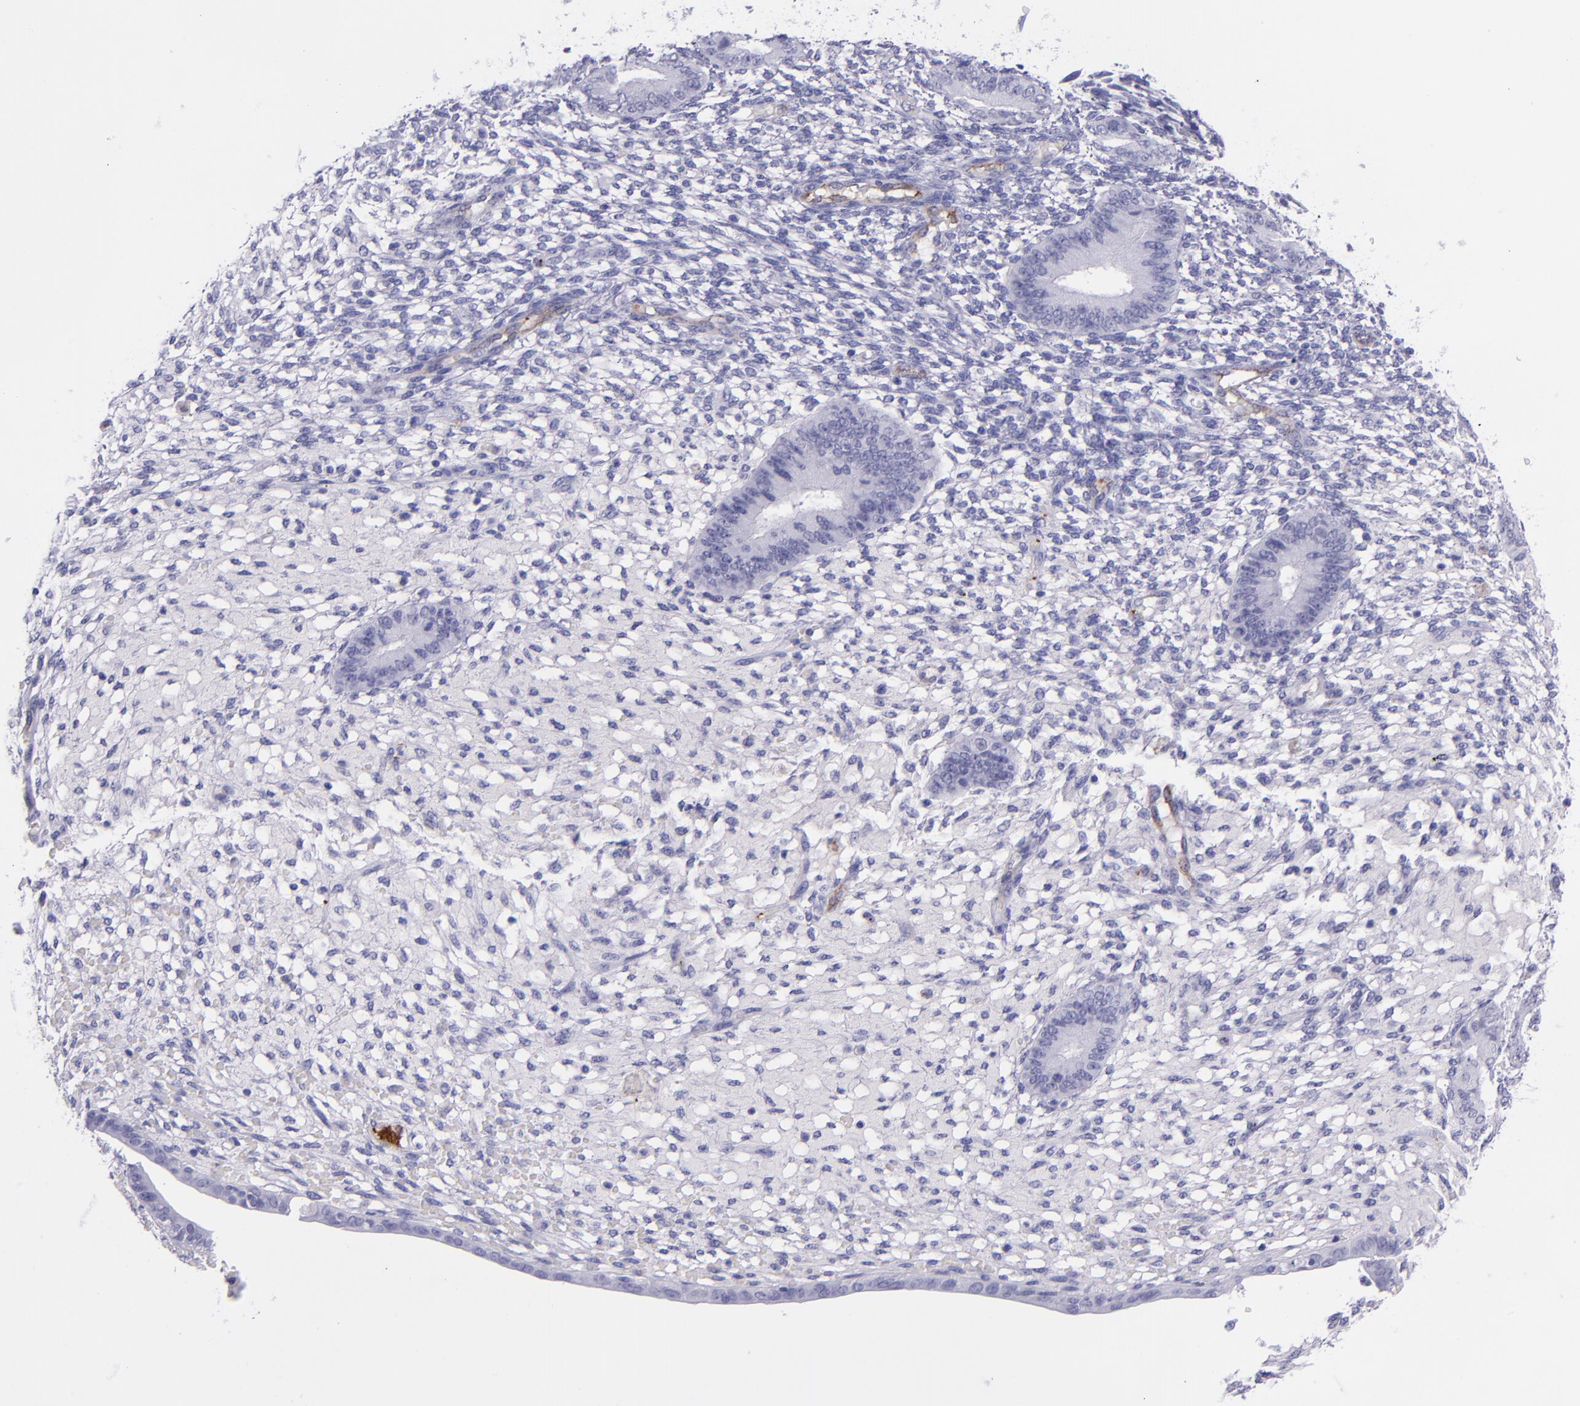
{"staining": {"intensity": "negative", "quantity": "none", "location": "none"}, "tissue": "endometrium", "cell_type": "Cells in endometrial stroma", "image_type": "normal", "snomed": [{"axis": "morphology", "description": "Normal tissue, NOS"}, {"axis": "topography", "description": "Endometrium"}], "caption": "An image of human endometrium is negative for staining in cells in endometrial stroma.", "gene": "SELE", "patient": {"sex": "female", "age": 42}}